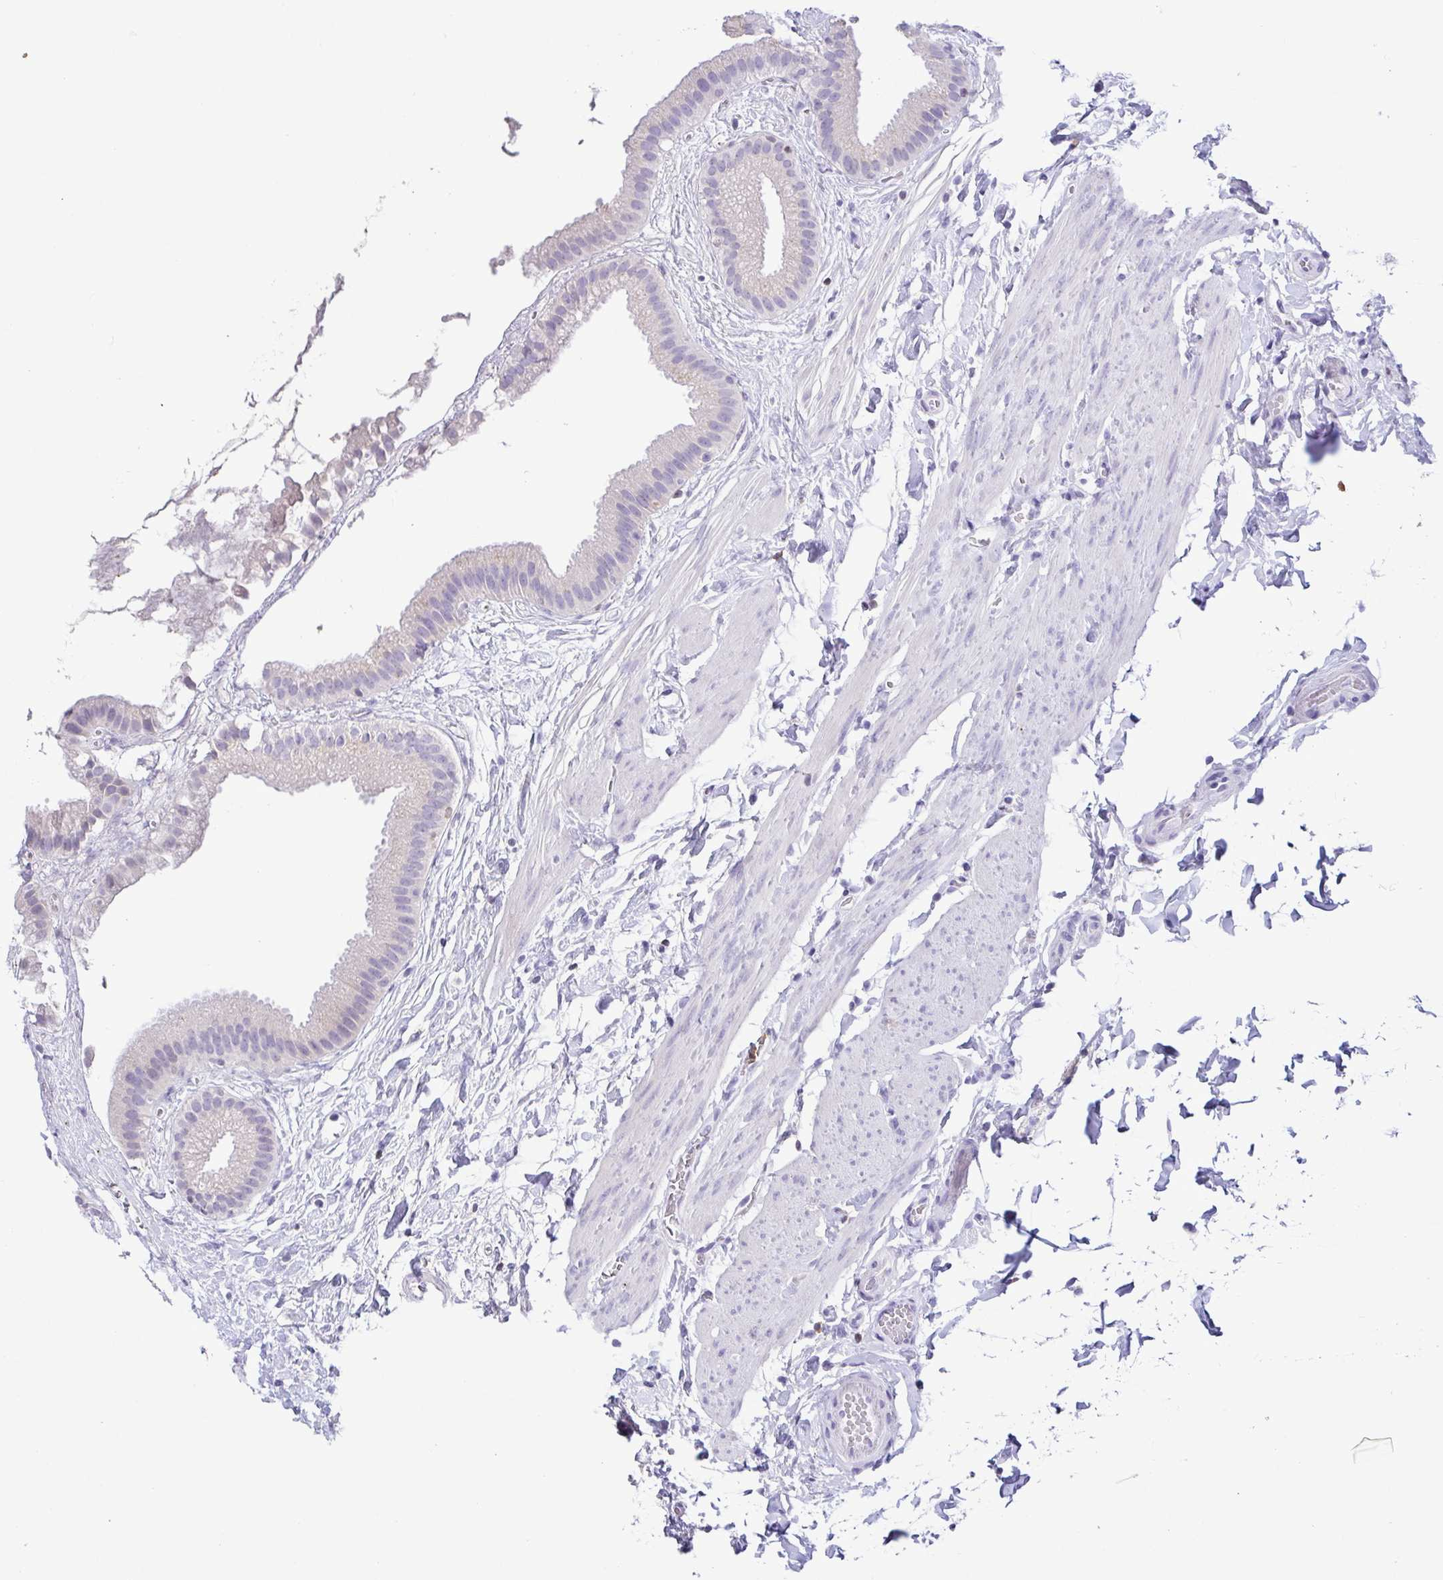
{"staining": {"intensity": "negative", "quantity": "none", "location": "none"}, "tissue": "gallbladder", "cell_type": "Glandular cells", "image_type": "normal", "snomed": [{"axis": "morphology", "description": "Normal tissue, NOS"}, {"axis": "topography", "description": "Gallbladder"}], "caption": "Human gallbladder stained for a protein using immunohistochemistry (IHC) exhibits no expression in glandular cells.", "gene": "PGLYRP1", "patient": {"sex": "female", "age": 63}}